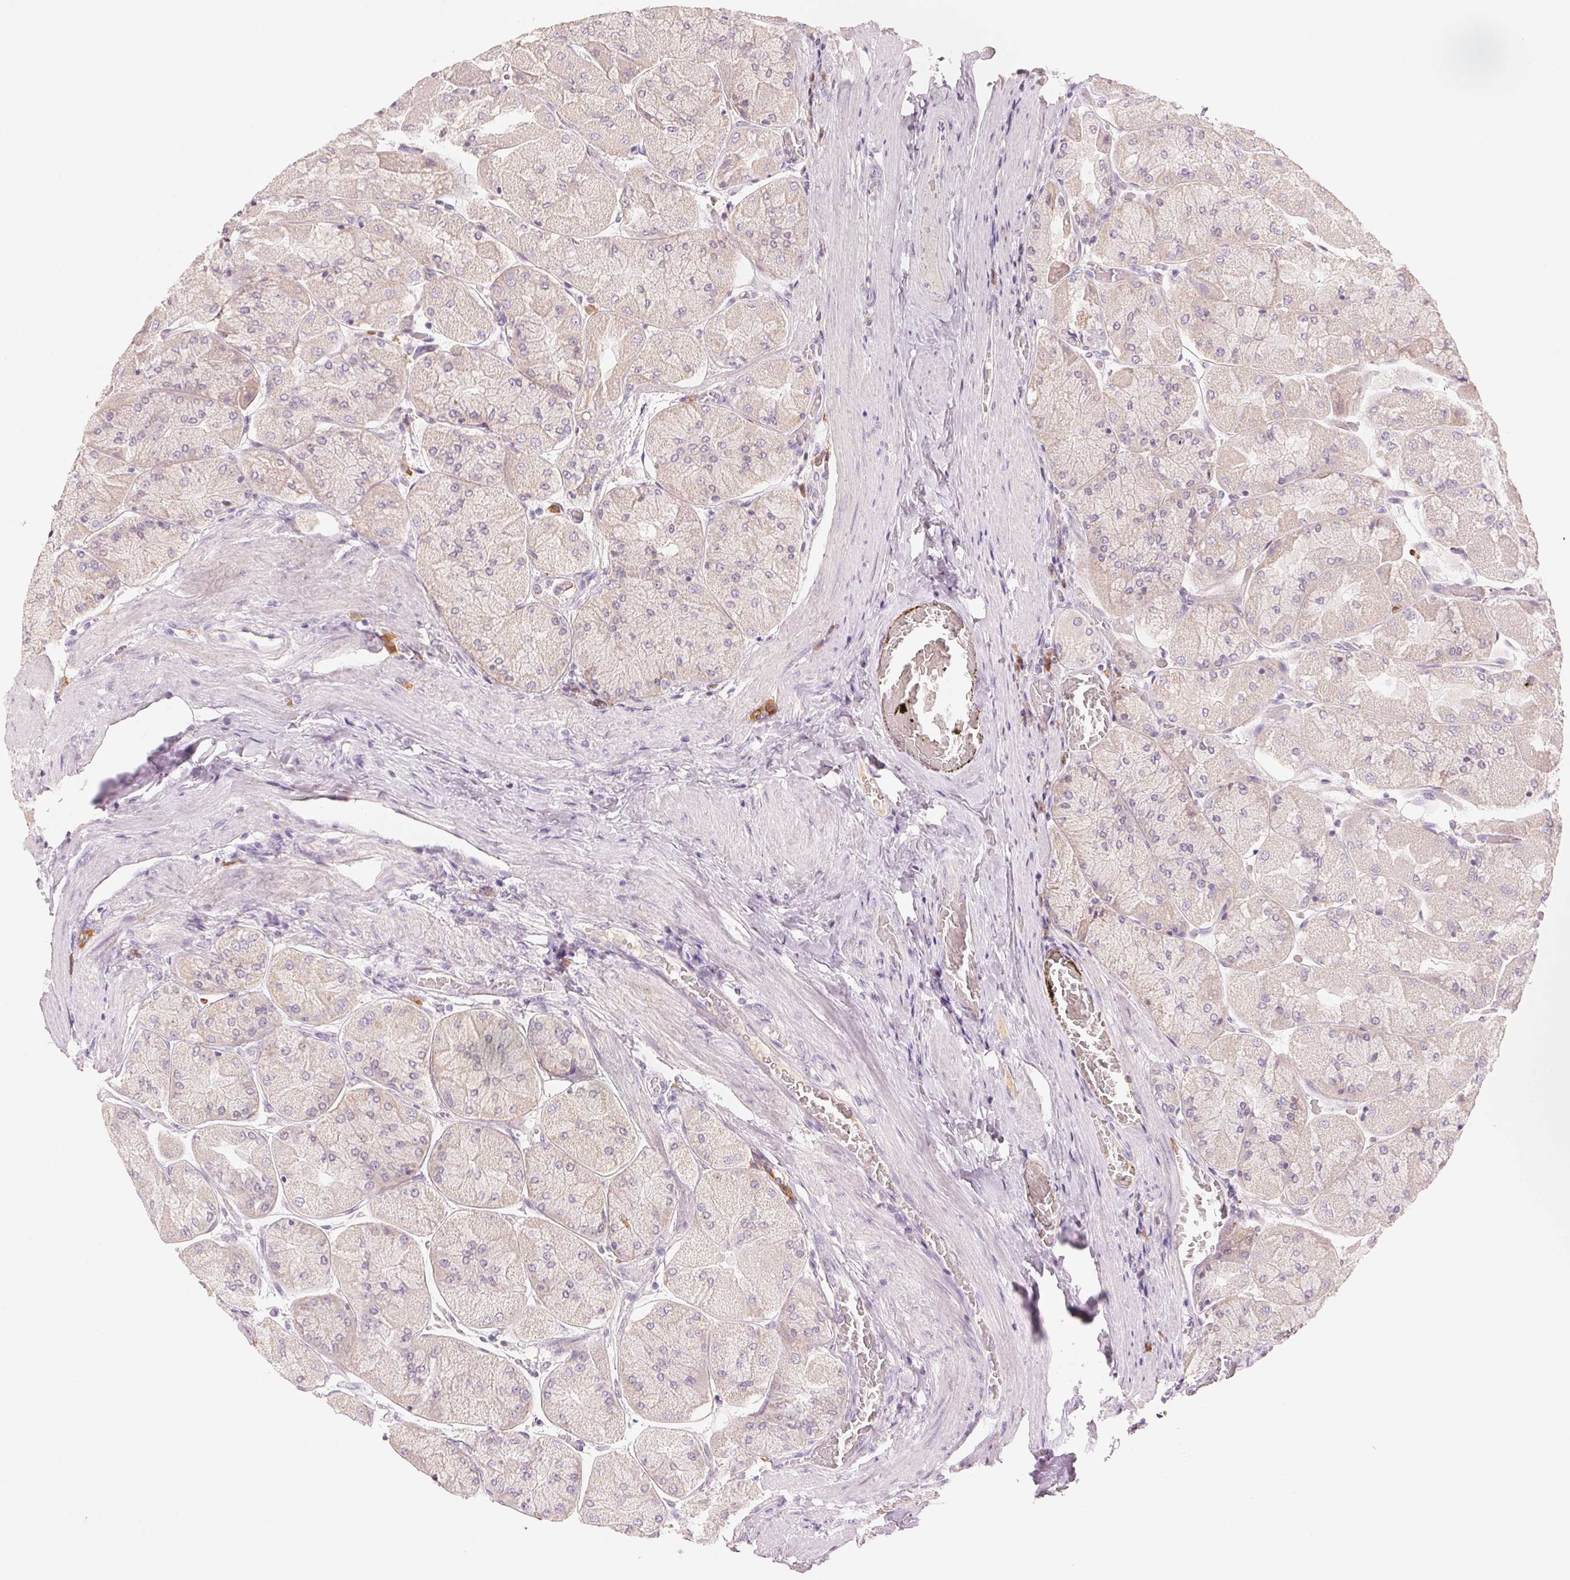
{"staining": {"intensity": "weak", "quantity": "<25%", "location": "cytoplasmic/membranous"}, "tissue": "stomach", "cell_type": "Glandular cells", "image_type": "normal", "snomed": [{"axis": "morphology", "description": "Normal tissue, NOS"}, {"axis": "topography", "description": "Stomach"}], "caption": "DAB immunohistochemical staining of normal human stomach demonstrates no significant staining in glandular cells.", "gene": "RMDN2", "patient": {"sex": "female", "age": 61}}